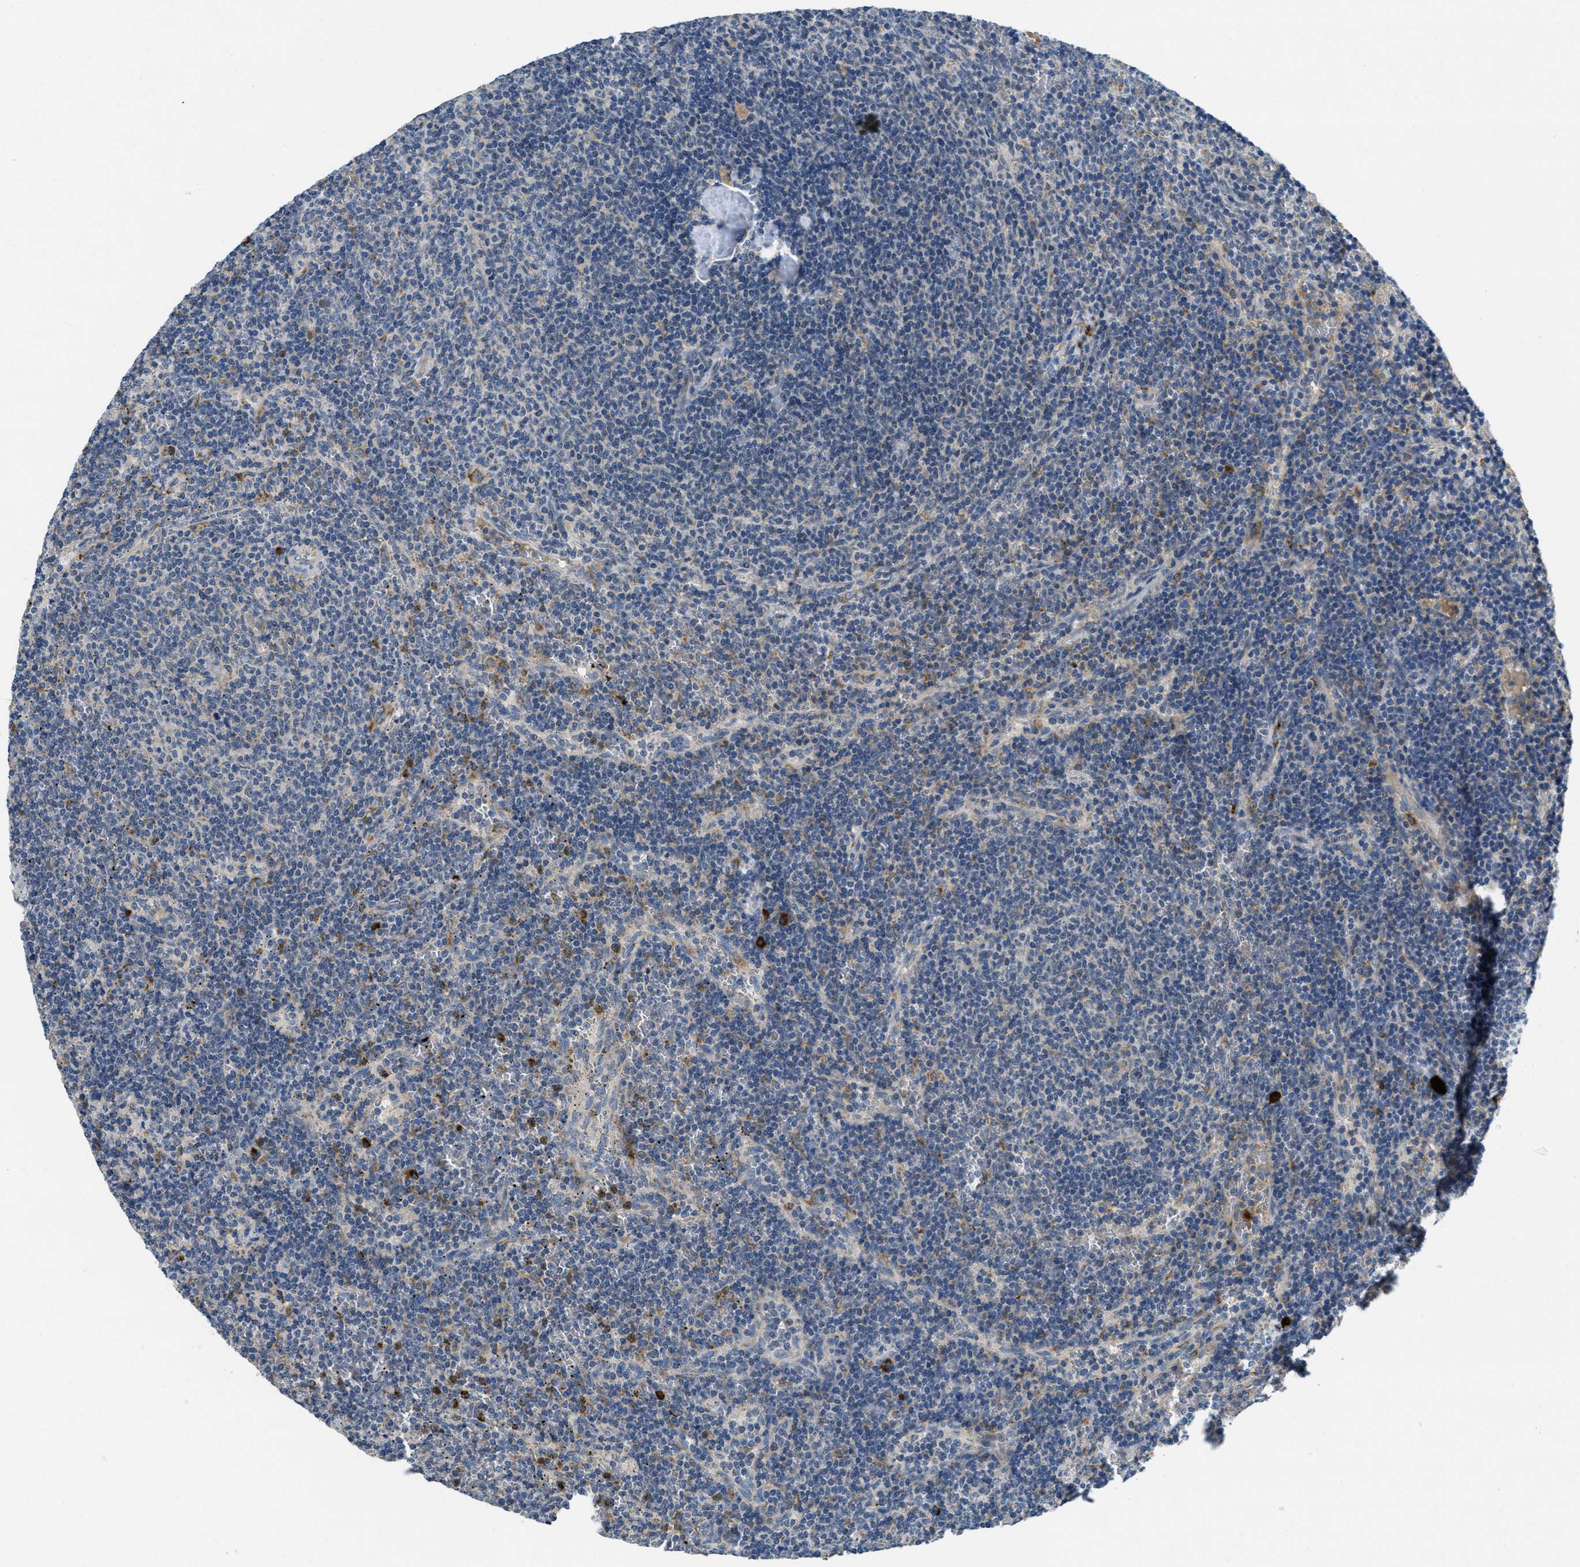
{"staining": {"intensity": "negative", "quantity": "none", "location": "none"}, "tissue": "lymphoma", "cell_type": "Tumor cells", "image_type": "cancer", "snomed": [{"axis": "morphology", "description": "Malignant lymphoma, non-Hodgkin's type, Low grade"}, {"axis": "topography", "description": "Spleen"}], "caption": "The micrograph displays no significant expression in tumor cells of malignant lymphoma, non-Hodgkin's type (low-grade).", "gene": "SSR1", "patient": {"sex": "female", "age": 50}}